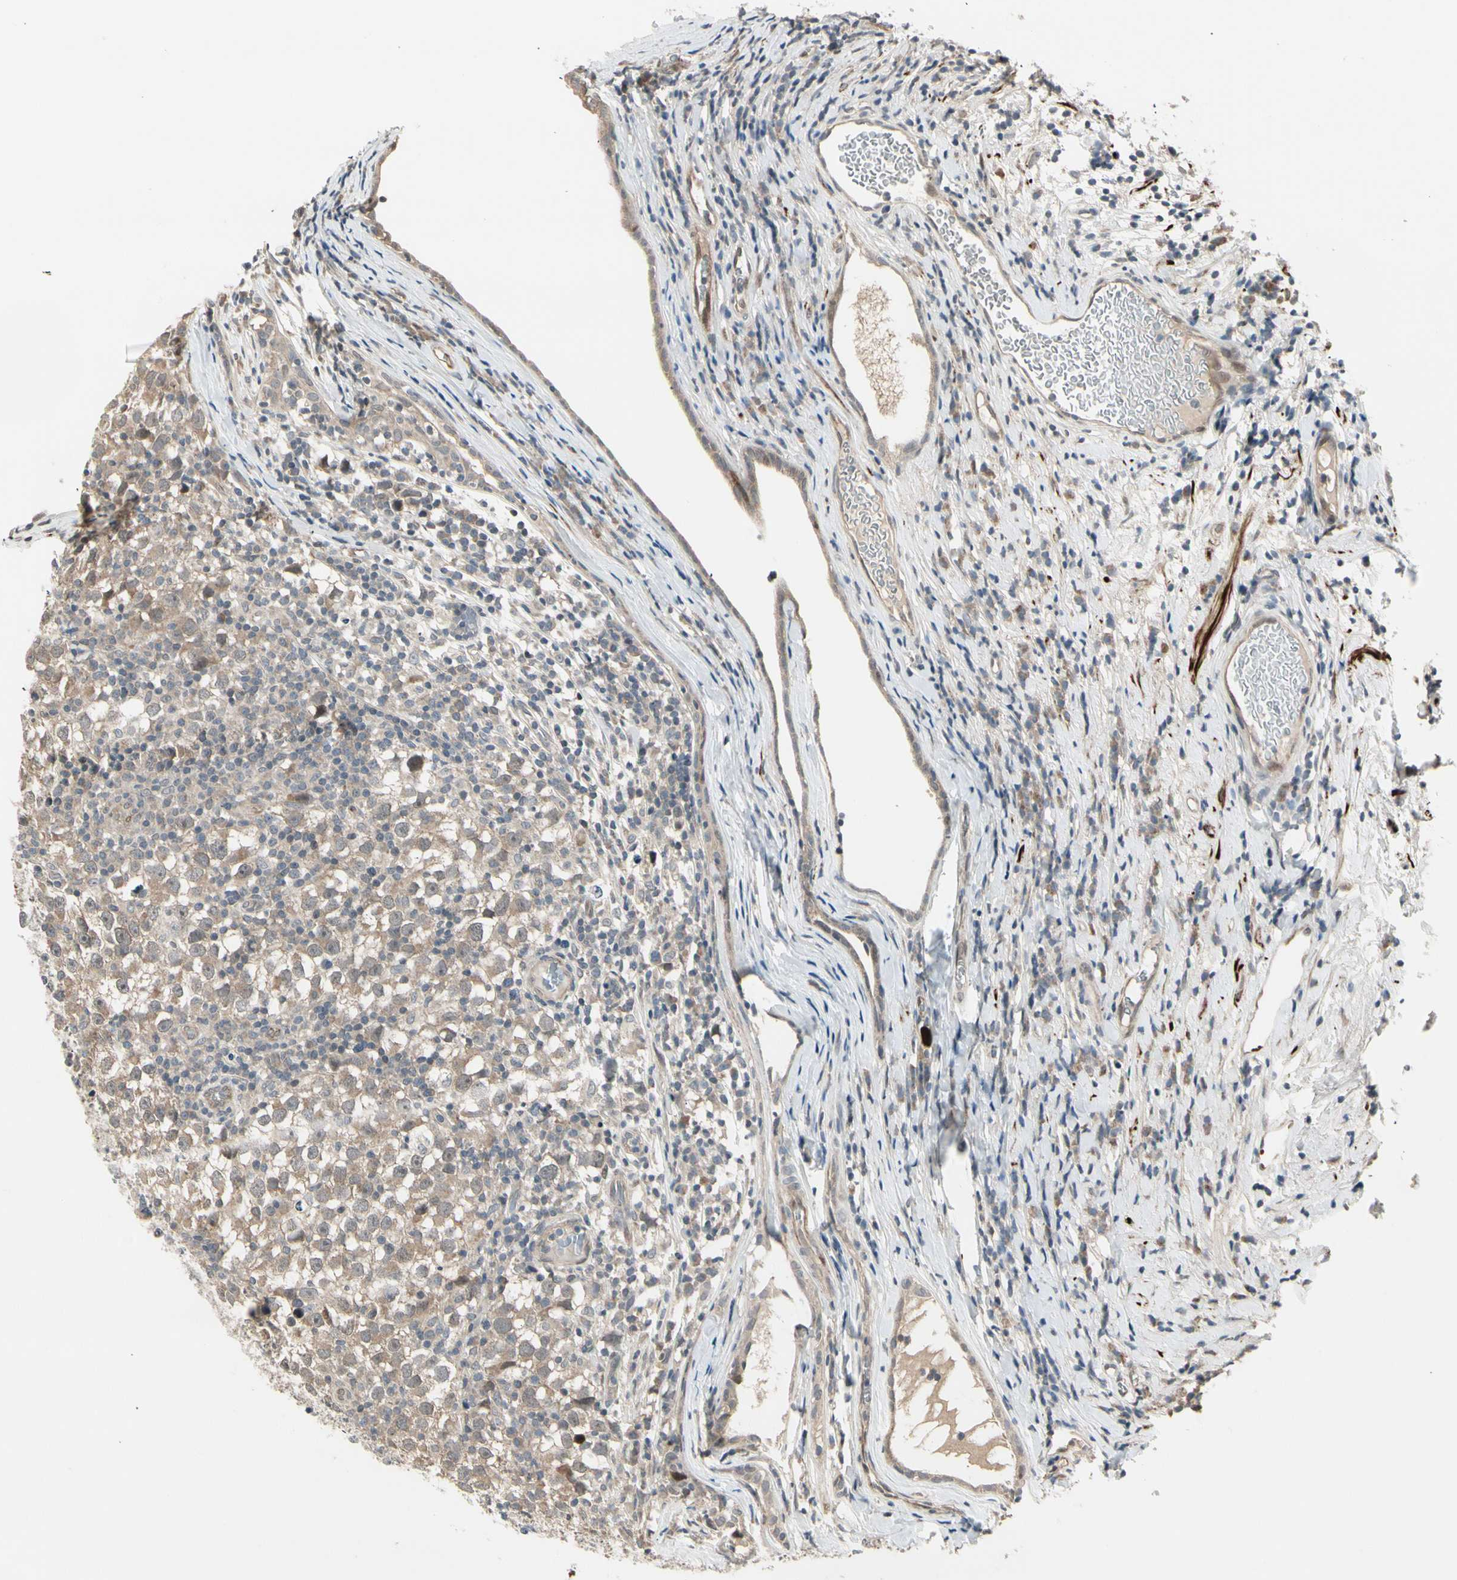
{"staining": {"intensity": "weak", "quantity": ">75%", "location": "cytoplasmic/membranous"}, "tissue": "testis cancer", "cell_type": "Tumor cells", "image_type": "cancer", "snomed": [{"axis": "morphology", "description": "Seminoma, NOS"}, {"axis": "topography", "description": "Testis"}], "caption": "Brown immunohistochemical staining in testis cancer (seminoma) reveals weak cytoplasmic/membranous expression in about >75% of tumor cells.", "gene": "SVBP", "patient": {"sex": "male", "age": 65}}